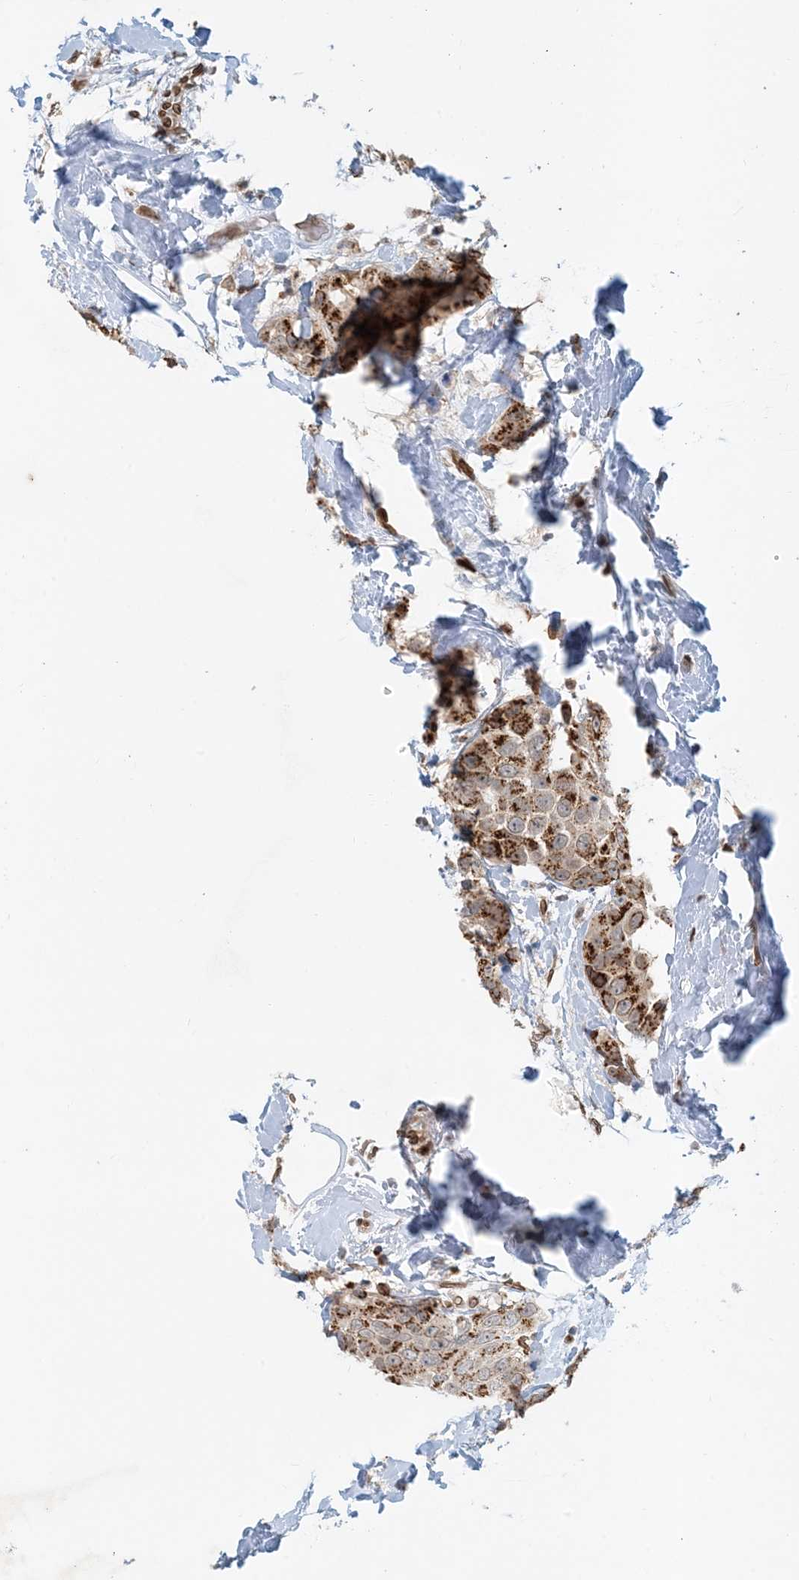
{"staining": {"intensity": "strong", "quantity": ">75%", "location": "cytoplasmic/membranous"}, "tissue": "breast cancer", "cell_type": "Tumor cells", "image_type": "cancer", "snomed": [{"axis": "morphology", "description": "Normal tissue, NOS"}, {"axis": "morphology", "description": "Duct carcinoma"}, {"axis": "topography", "description": "Breast"}], "caption": "Protein analysis of breast intraductal carcinoma tissue reveals strong cytoplasmic/membranous staining in approximately >75% of tumor cells.", "gene": "SLC35A2", "patient": {"sex": "female", "age": 39}}